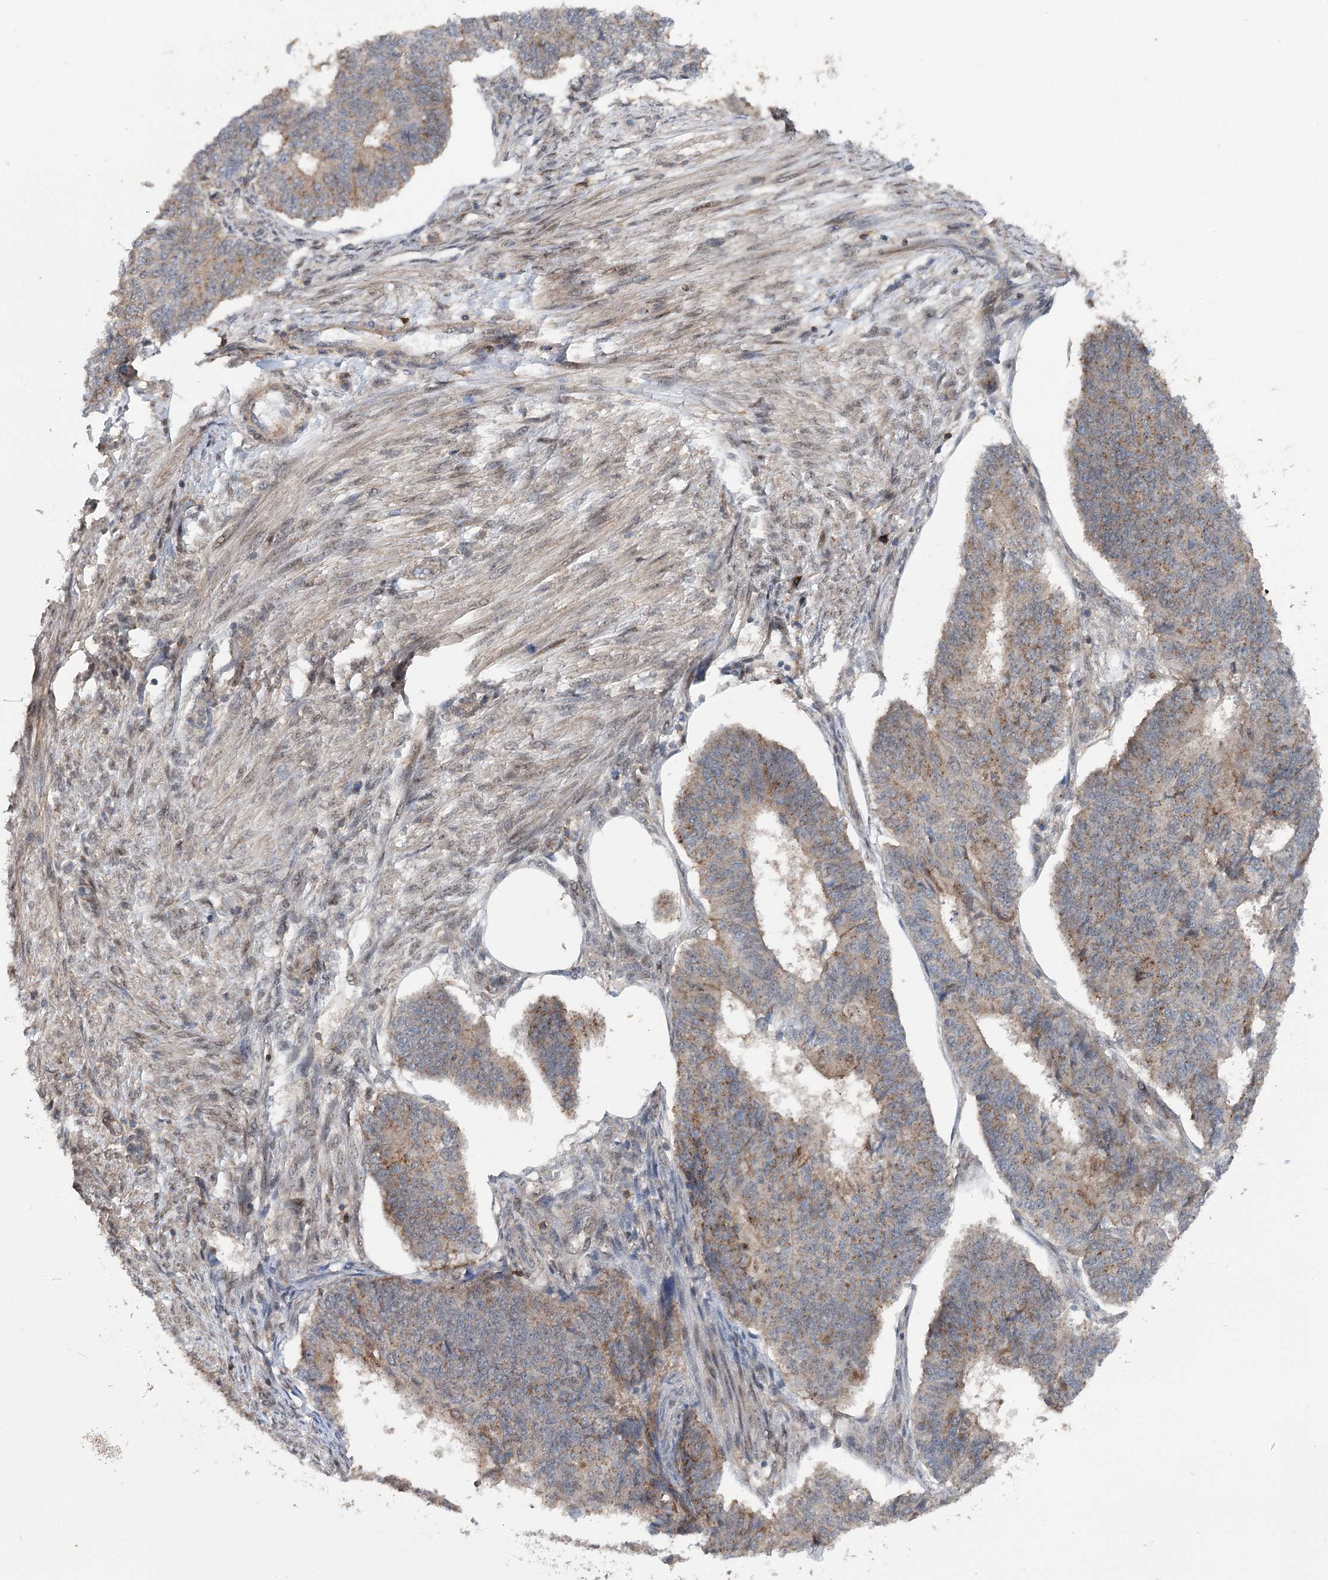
{"staining": {"intensity": "moderate", "quantity": "<25%", "location": "cytoplasmic/membranous"}, "tissue": "endometrial cancer", "cell_type": "Tumor cells", "image_type": "cancer", "snomed": [{"axis": "morphology", "description": "Adenocarcinoma, NOS"}, {"axis": "topography", "description": "Endometrium"}], "caption": "Endometrial adenocarcinoma tissue reveals moderate cytoplasmic/membranous expression in approximately <25% of tumor cells", "gene": "STX6", "patient": {"sex": "female", "age": 32}}